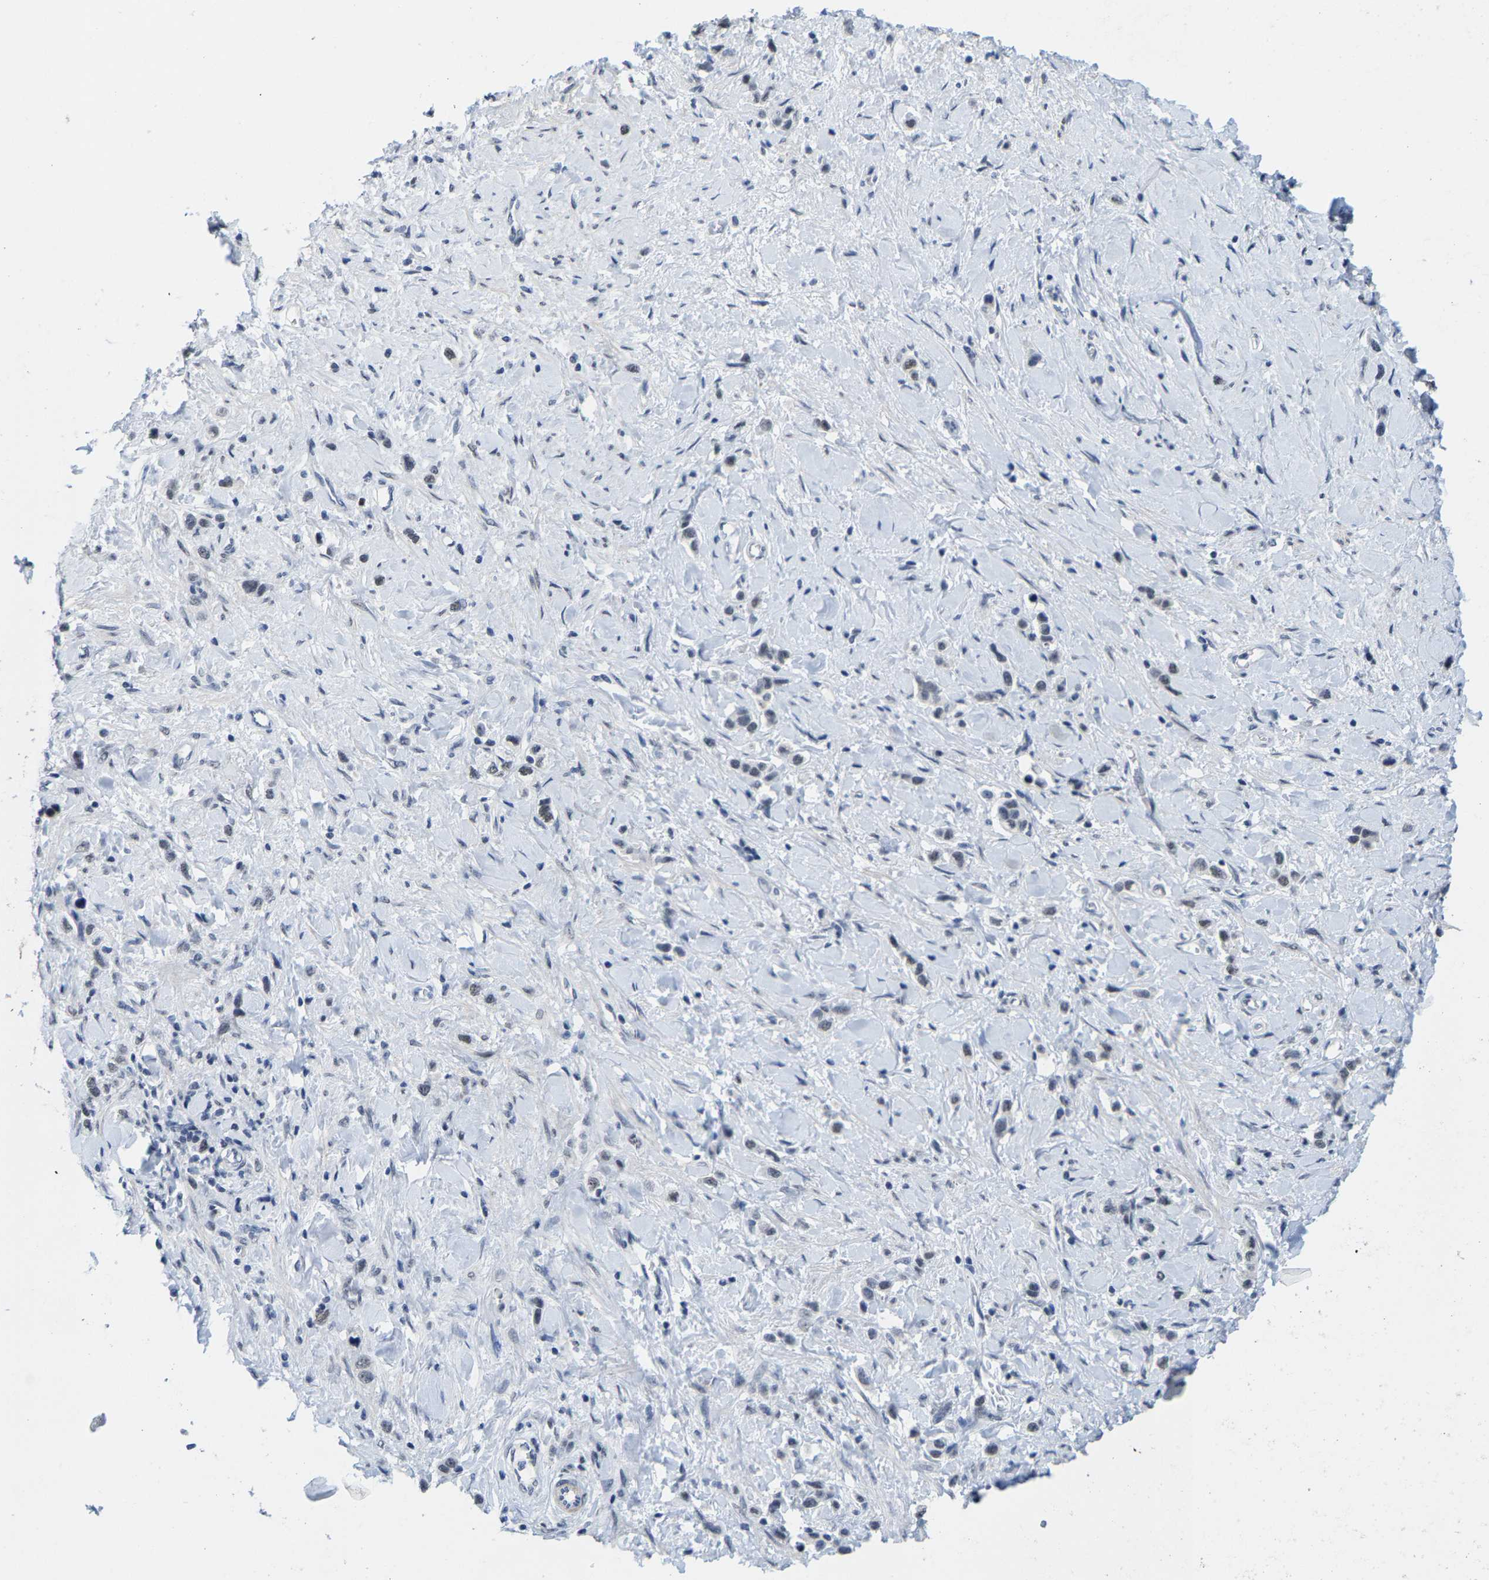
{"staining": {"intensity": "negative", "quantity": "none", "location": "none"}, "tissue": "stomach cancer", "cell_type": "Tumor cells", "image_type": "cancer", "snomed": [{"axis": "morphology", "description": "Adenocarcinoma, NOS"}, {"axis": "topography", "description": "Stomach"}], "caption": "An IHC image of stomach adenocarcinoma is shown. There is no staining in tumor cells of stomach adenocarcinoma.", "gene": "SETD1B", "patient": {"sex": "female", "age": 65}}